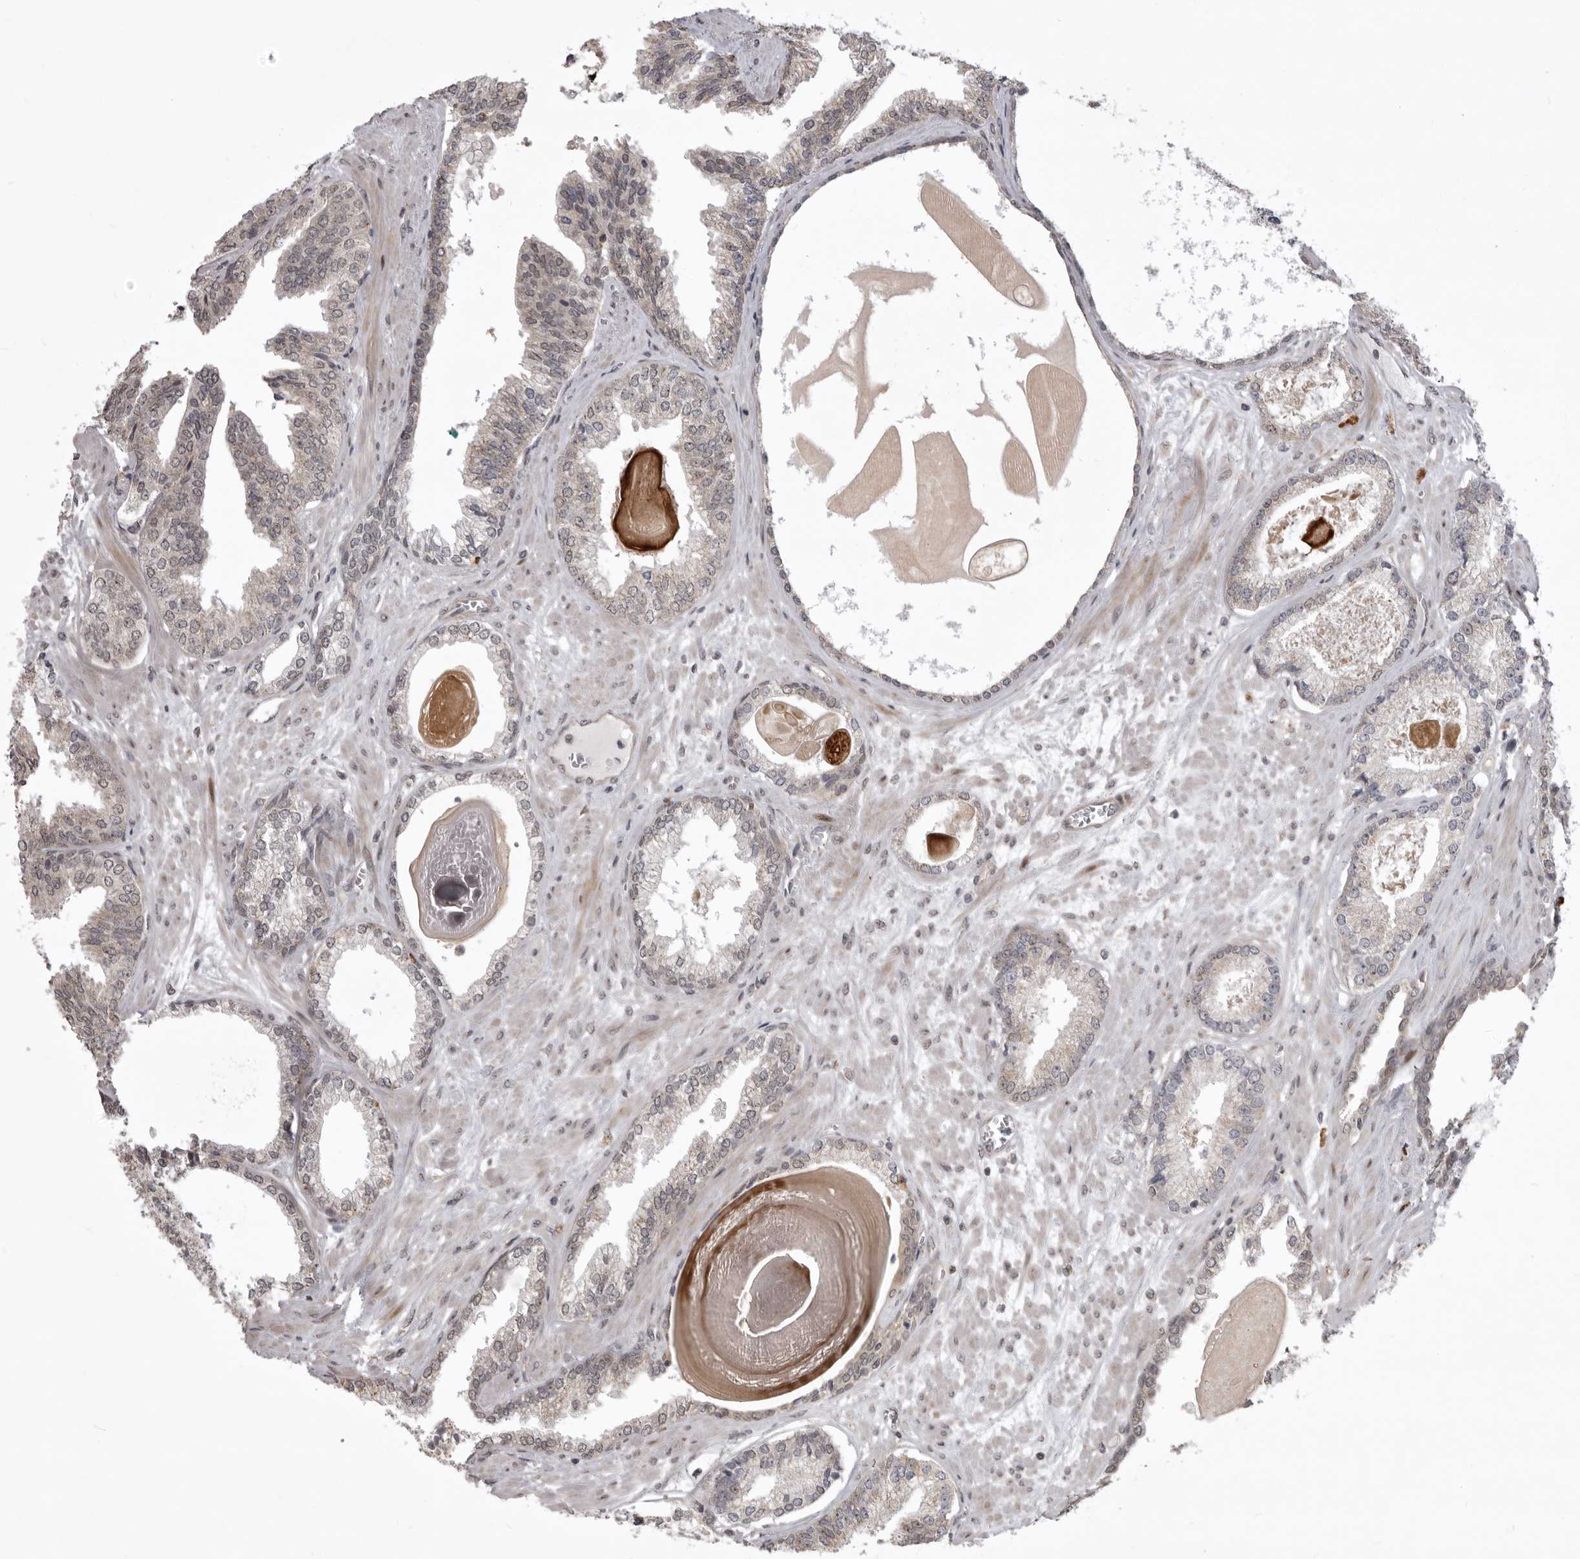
{"staining": {"intensity": "weak", "quantity": "<25%", "location": "cytoplasmic/membranous"}, "tissue": "prostate cancer", "cell_type": "Tumor cells", "image_type": "cancer", "snomed": [{"axis": "morphology", "description": "Adenocarcinoma, Low grade"}, {"axis": "topography", "description": "Prostate"}], "caption": "Immunohistochemistry micrograph of human prostate cancer stained for a protein (brown), which demonstrates no positivity in tumor cells.", "gene": "C1orf109", "patient": {"sex": "male", "age": 70}}